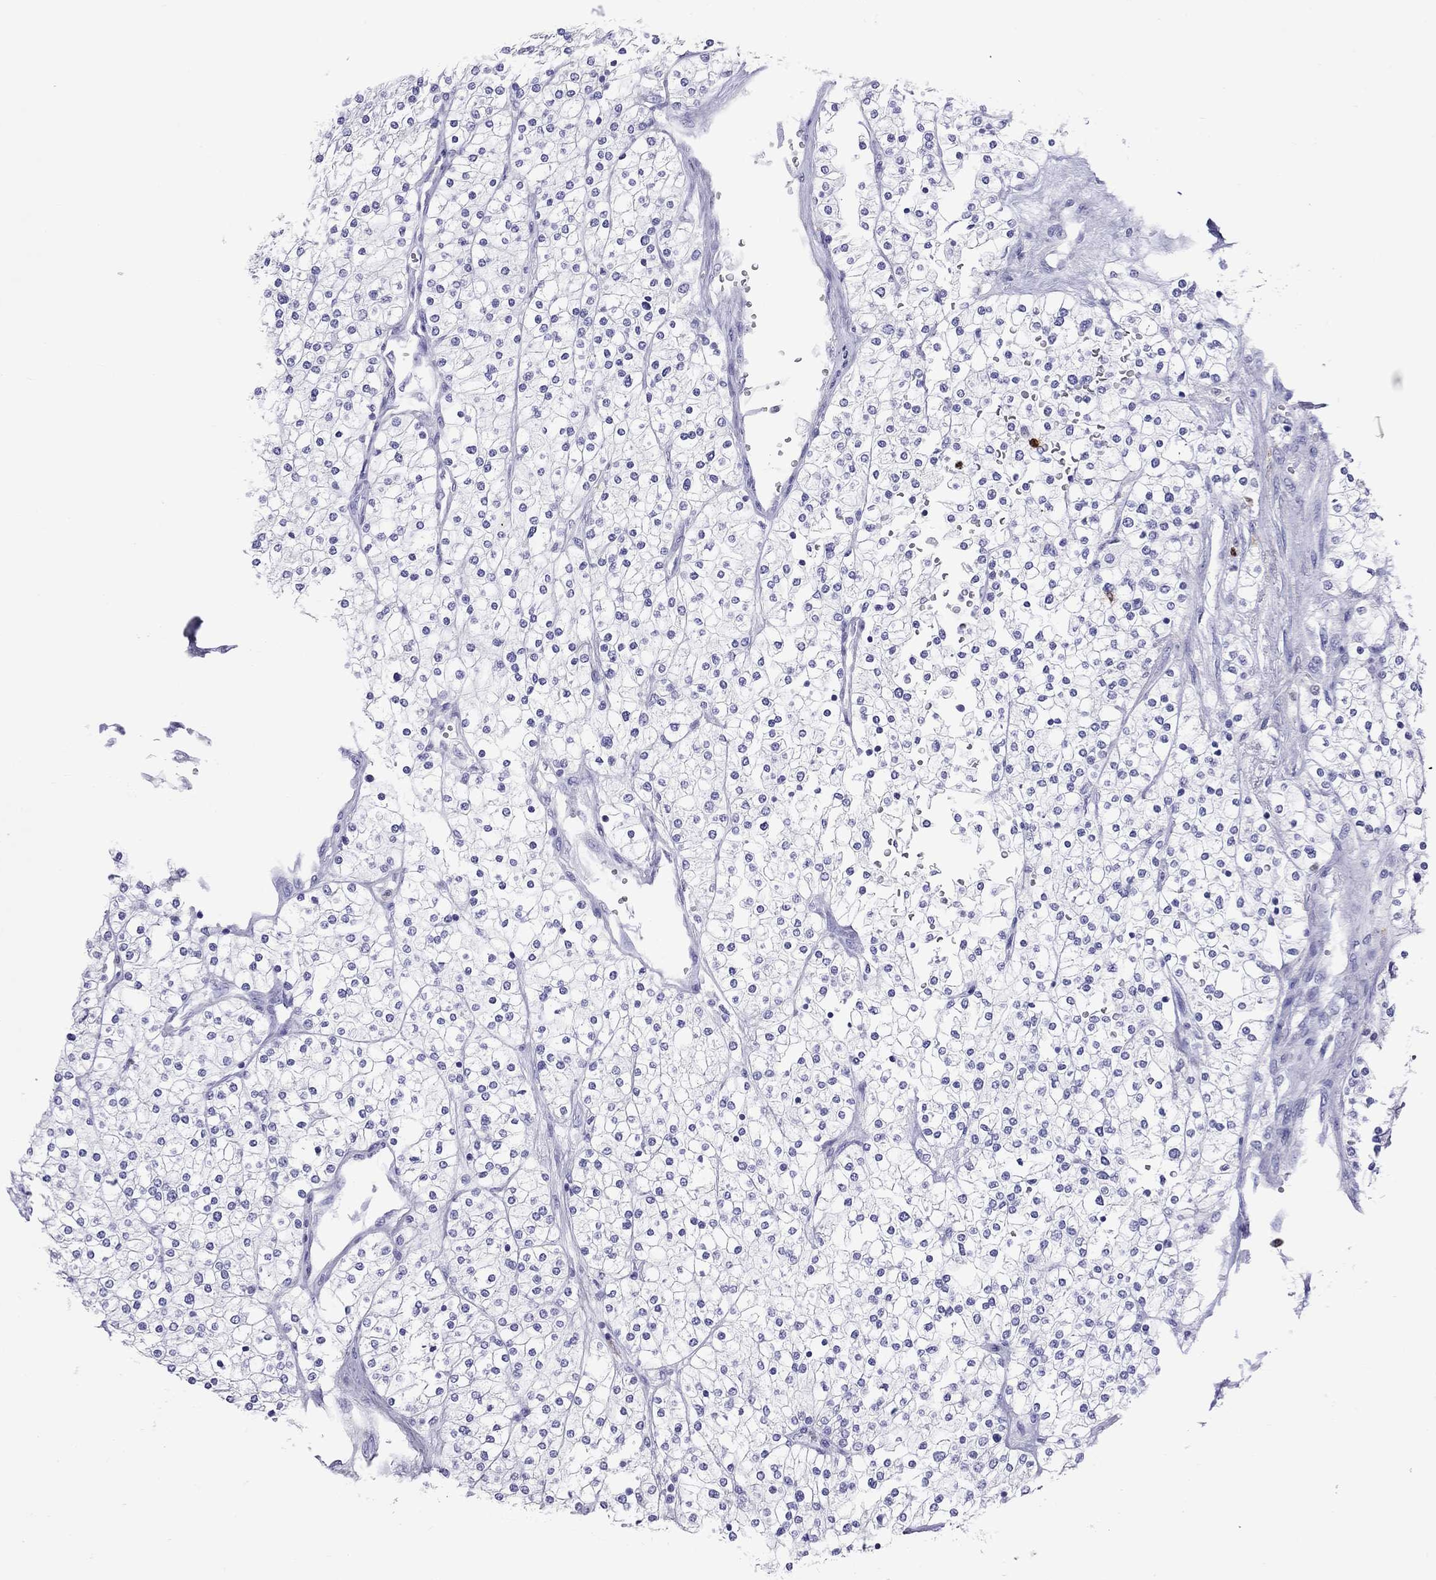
{"staining": {"intensity": "negative", "quantity": "none", "location": "none"}, "tissue": "renal cancer", "cell_type": "Tumor cells", "image_type": "cancer", "snomed": [{"axis": "morphology", "description": "Adenocarcinoma, NOS"}, {"axis": "topography", "description": "Kidney"}], "caption": "Tumor cells show no significant expression in renal cancer (adenocarcinoma).", "gene": "SLAMF1", "patient": {"sex": "male", "age": 80}}